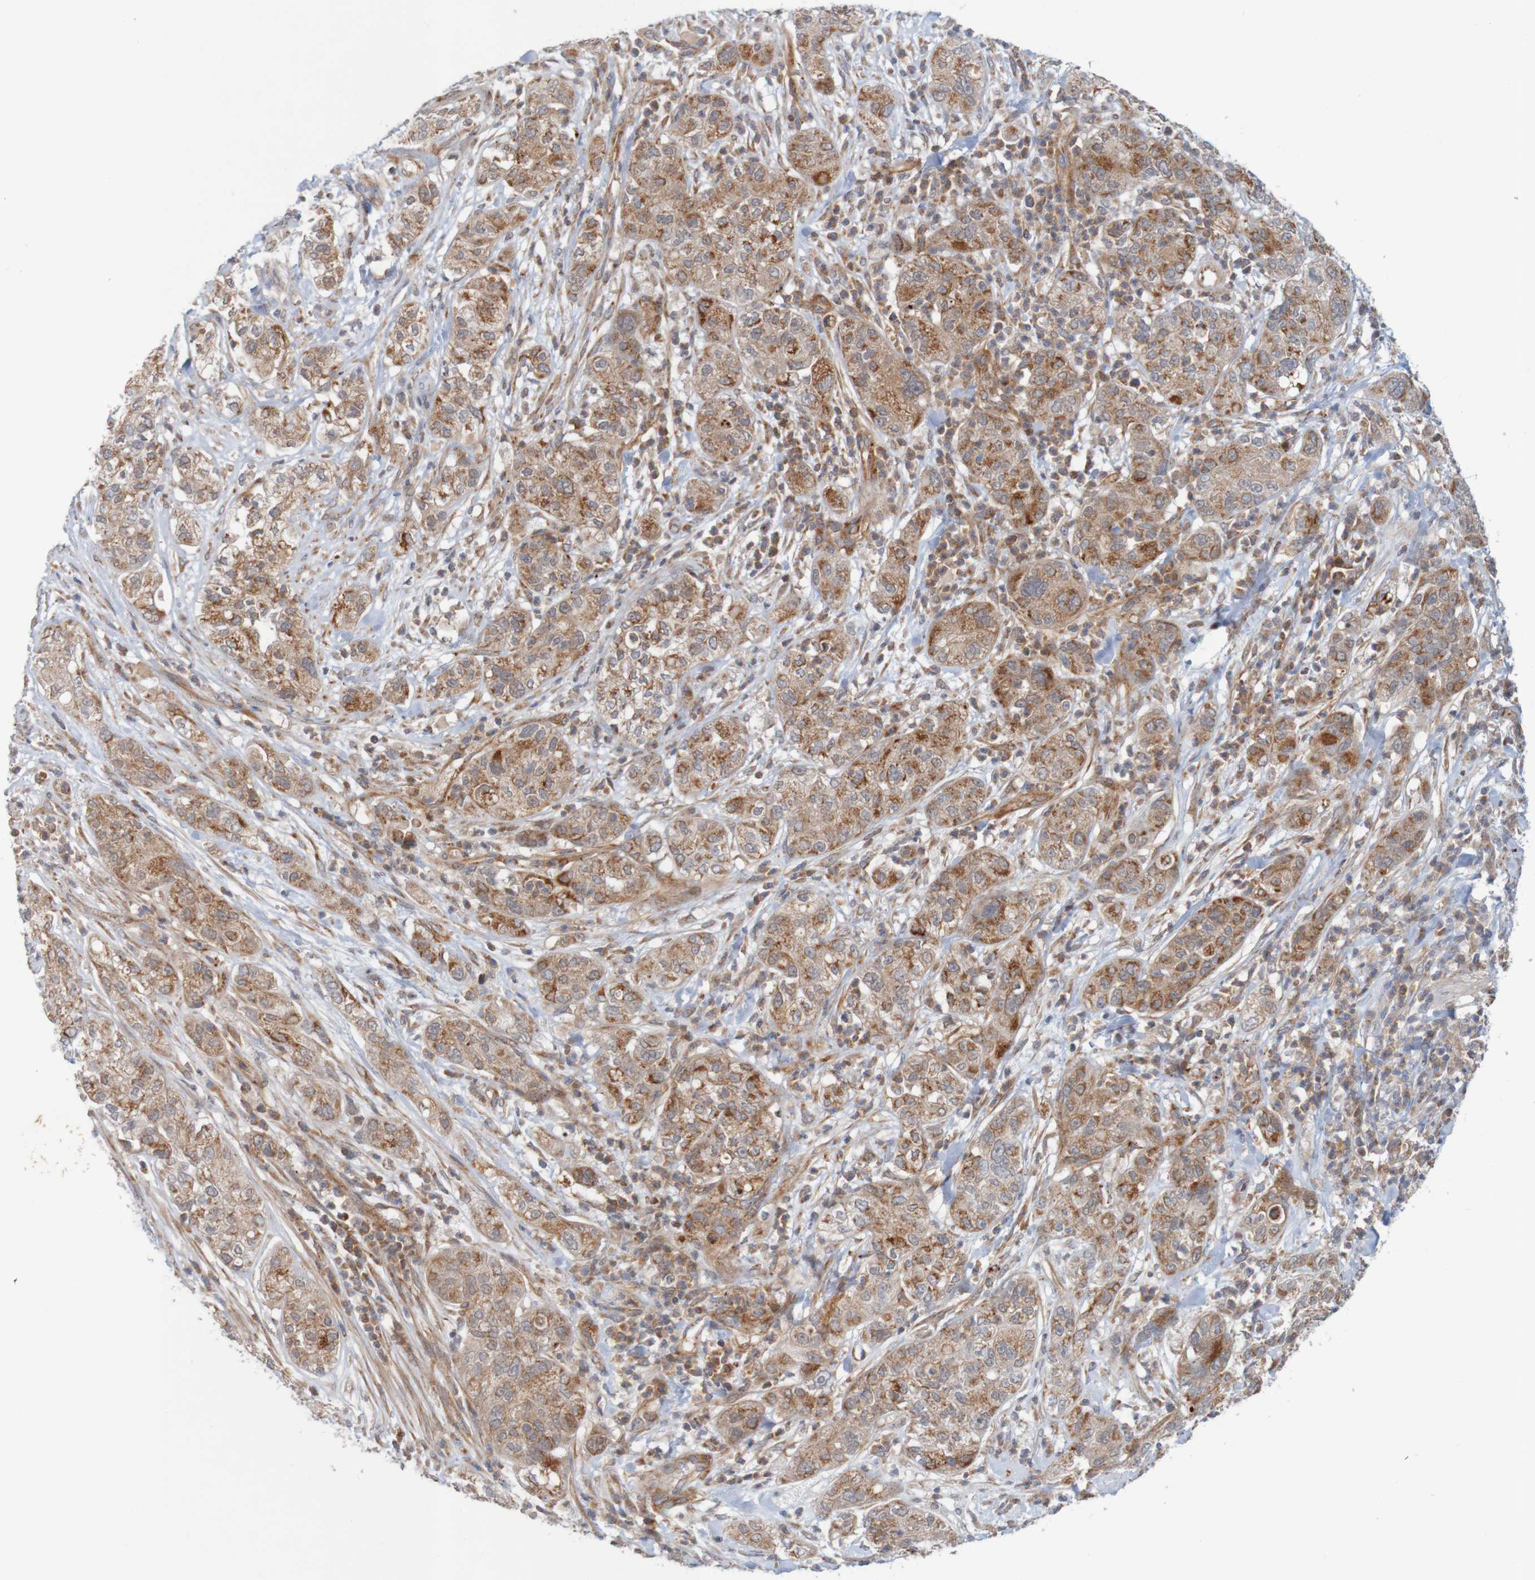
{"staining": {"intensity": "moderate", "quantity": ">75%", "location": "cytoplasmic/membranous"}, "tissue": "pancreatic cancer", "cell_type": "Tumor cells", "image_type": "cancer", "snomed": [{"axis": "morphology", "description": "Adenocarcinoma, NOS"}, {"axis": "topography", "description": "Pancreas"}], "caption": "Pancreatic cancer (adenocarcinoma) stained with a protein marker exhibits moderate staining in tumor cells.", "gene": "NAV2", "patient": {"sex": "female", "age": 78}}